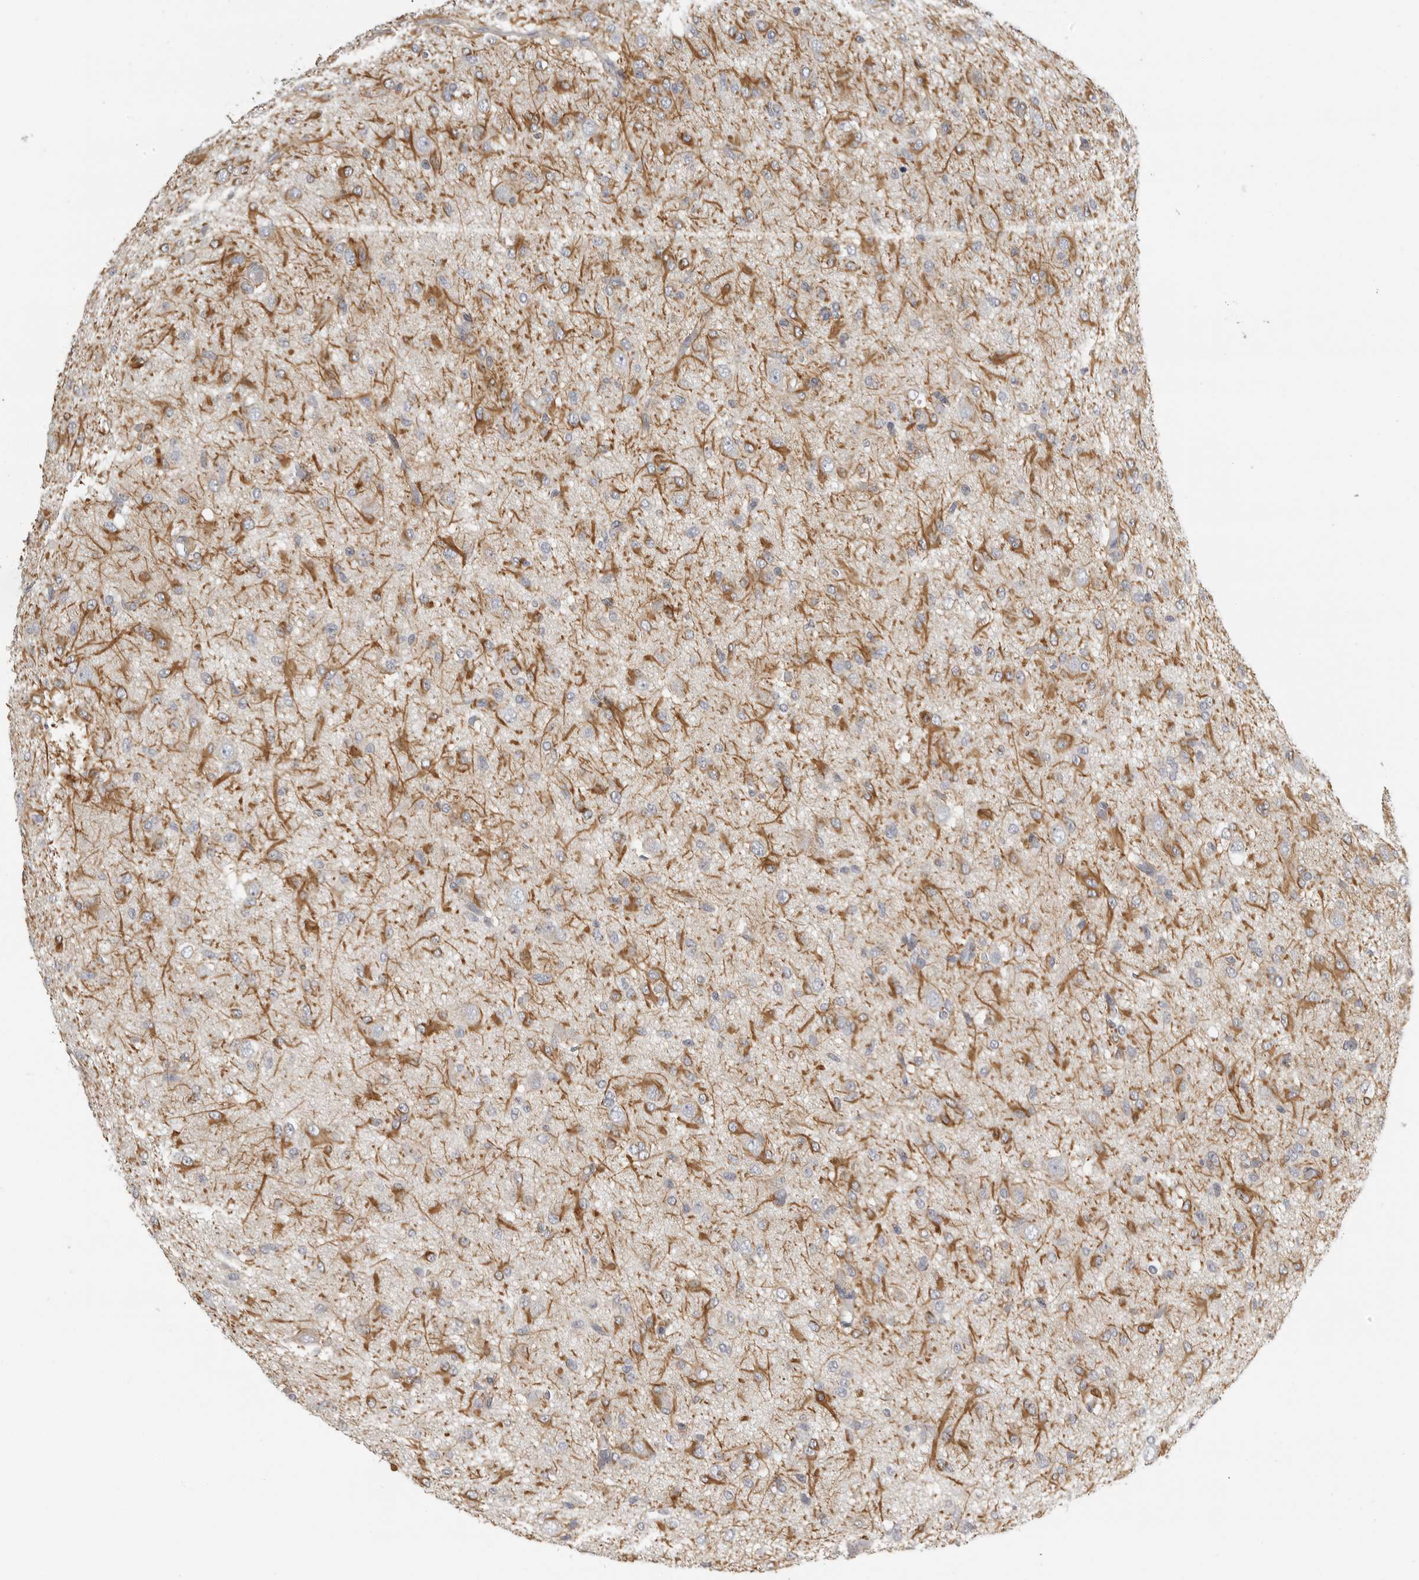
{"staining": {"intensity": "moderate", "quantity": "<25%", "location": "cytoplasmic/membranous"}, "tissue": "glioma", "cell_type": "Tumor cells", "image_type": "cancer", "snomed": [{"axis": "morphology", "description": "Glioma, malignant, High grade"}, {"axis": "topography", "description": "Brain"}], "caption": "Immunohistochemistry (DAB (3,3'-diaminobenzidine)) staining of malignant high-grade glioma demonstrates moderate cytoplasmic/membranous protein staining in approximately <25% of tumor cells.", "gene": "RXFP3", "patient": {"sex": "female", "age": 59}}